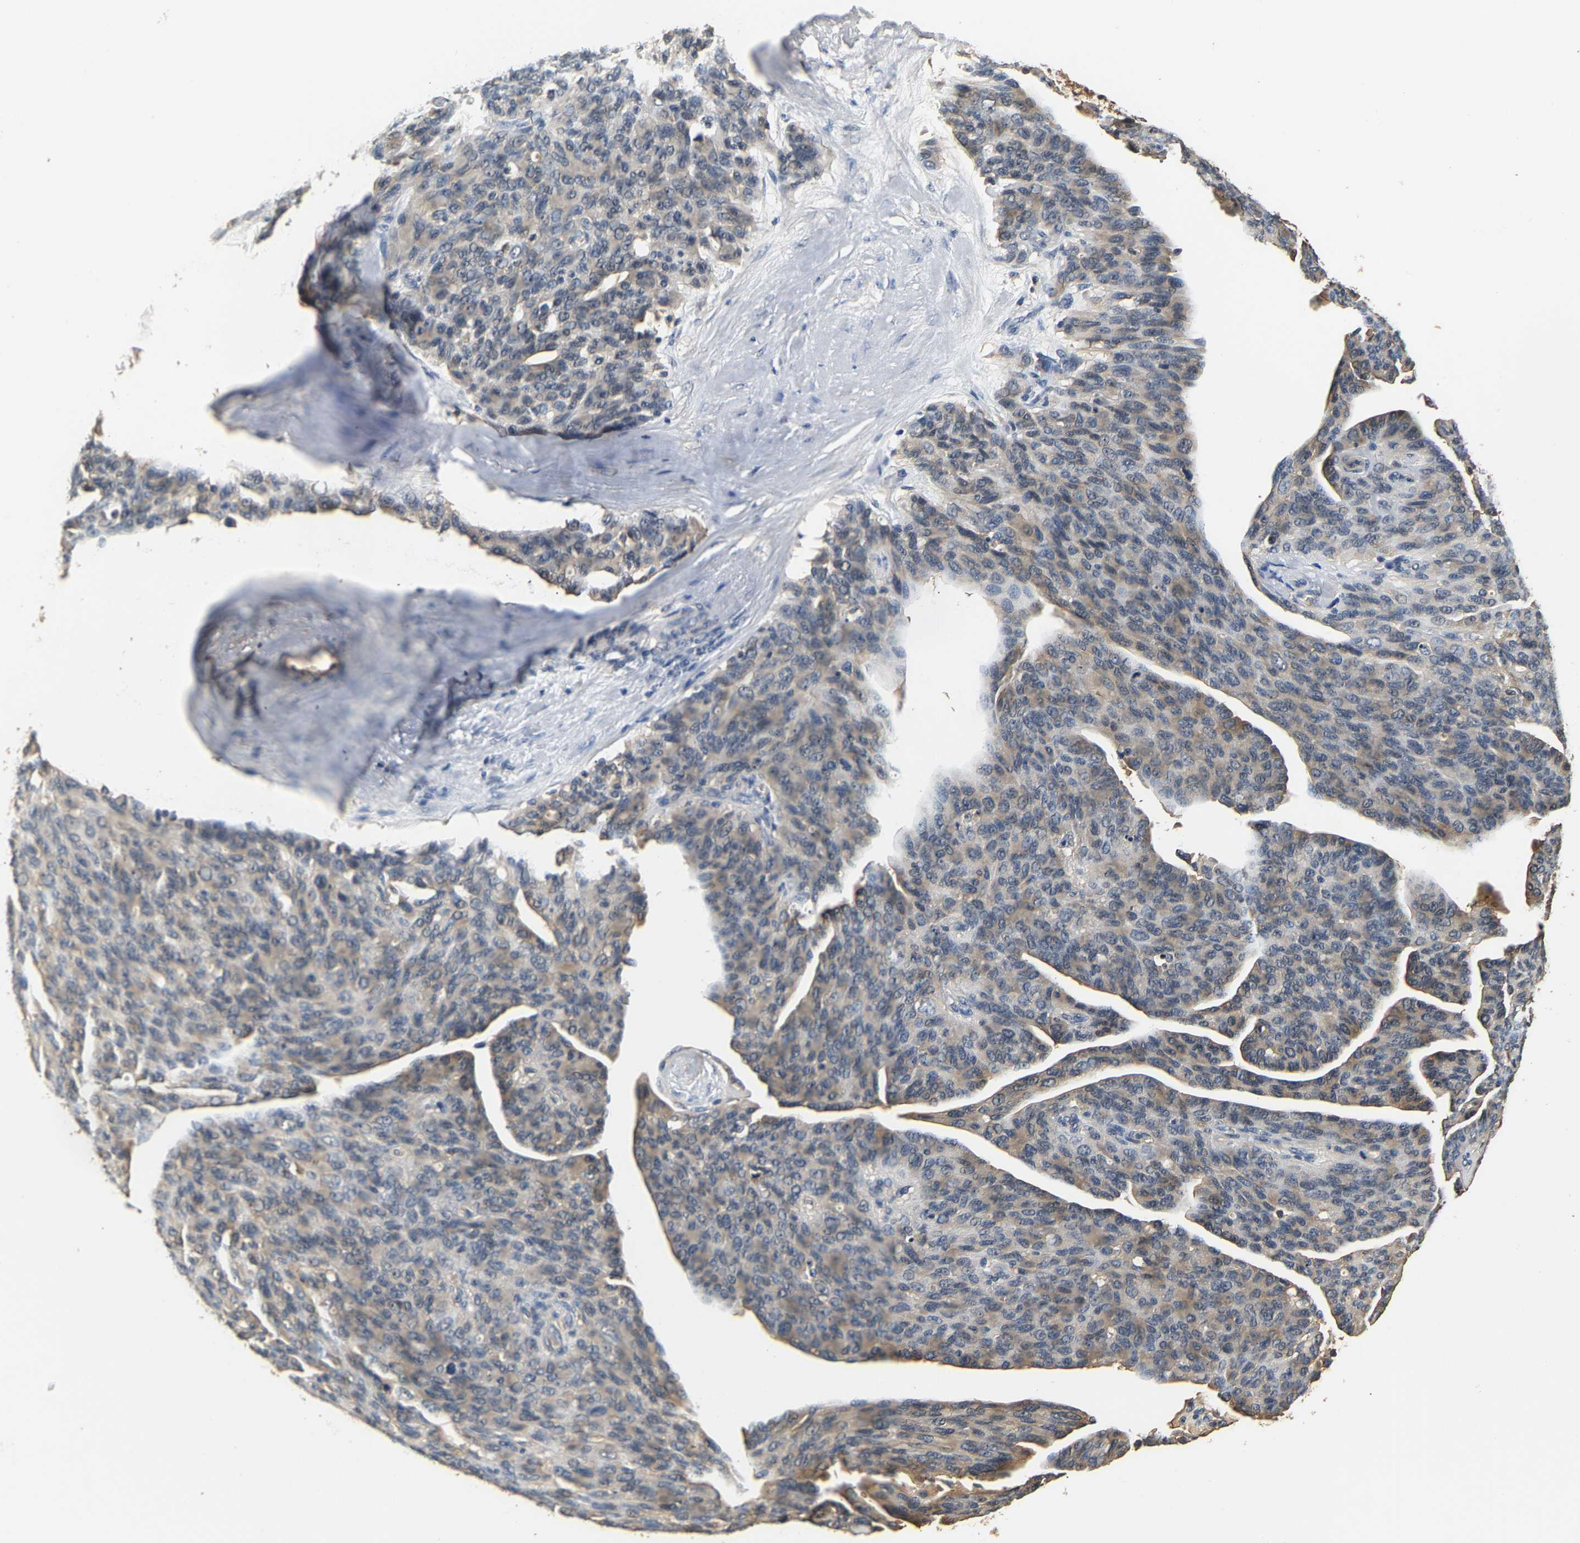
{"staining": {"intensity": "weak", "quantity": "25%-75%", "location": "cytoplasmic/membranous"}, "tissue": "ovarian cancer", "cell_type": "Tumor cells", "image_type": "cancer", "snomed": [{"axis": "morphology", "description": "Carcinoma, endometroid"}, {"axis": "topography", "description": "Ovary"}], "caption": "Human ovarian endometroid carcinoma stained with a protein marker shows weak staining in tumor cells.", "gene": "GPI", "patient": {"sex": "female", "age": 60}}